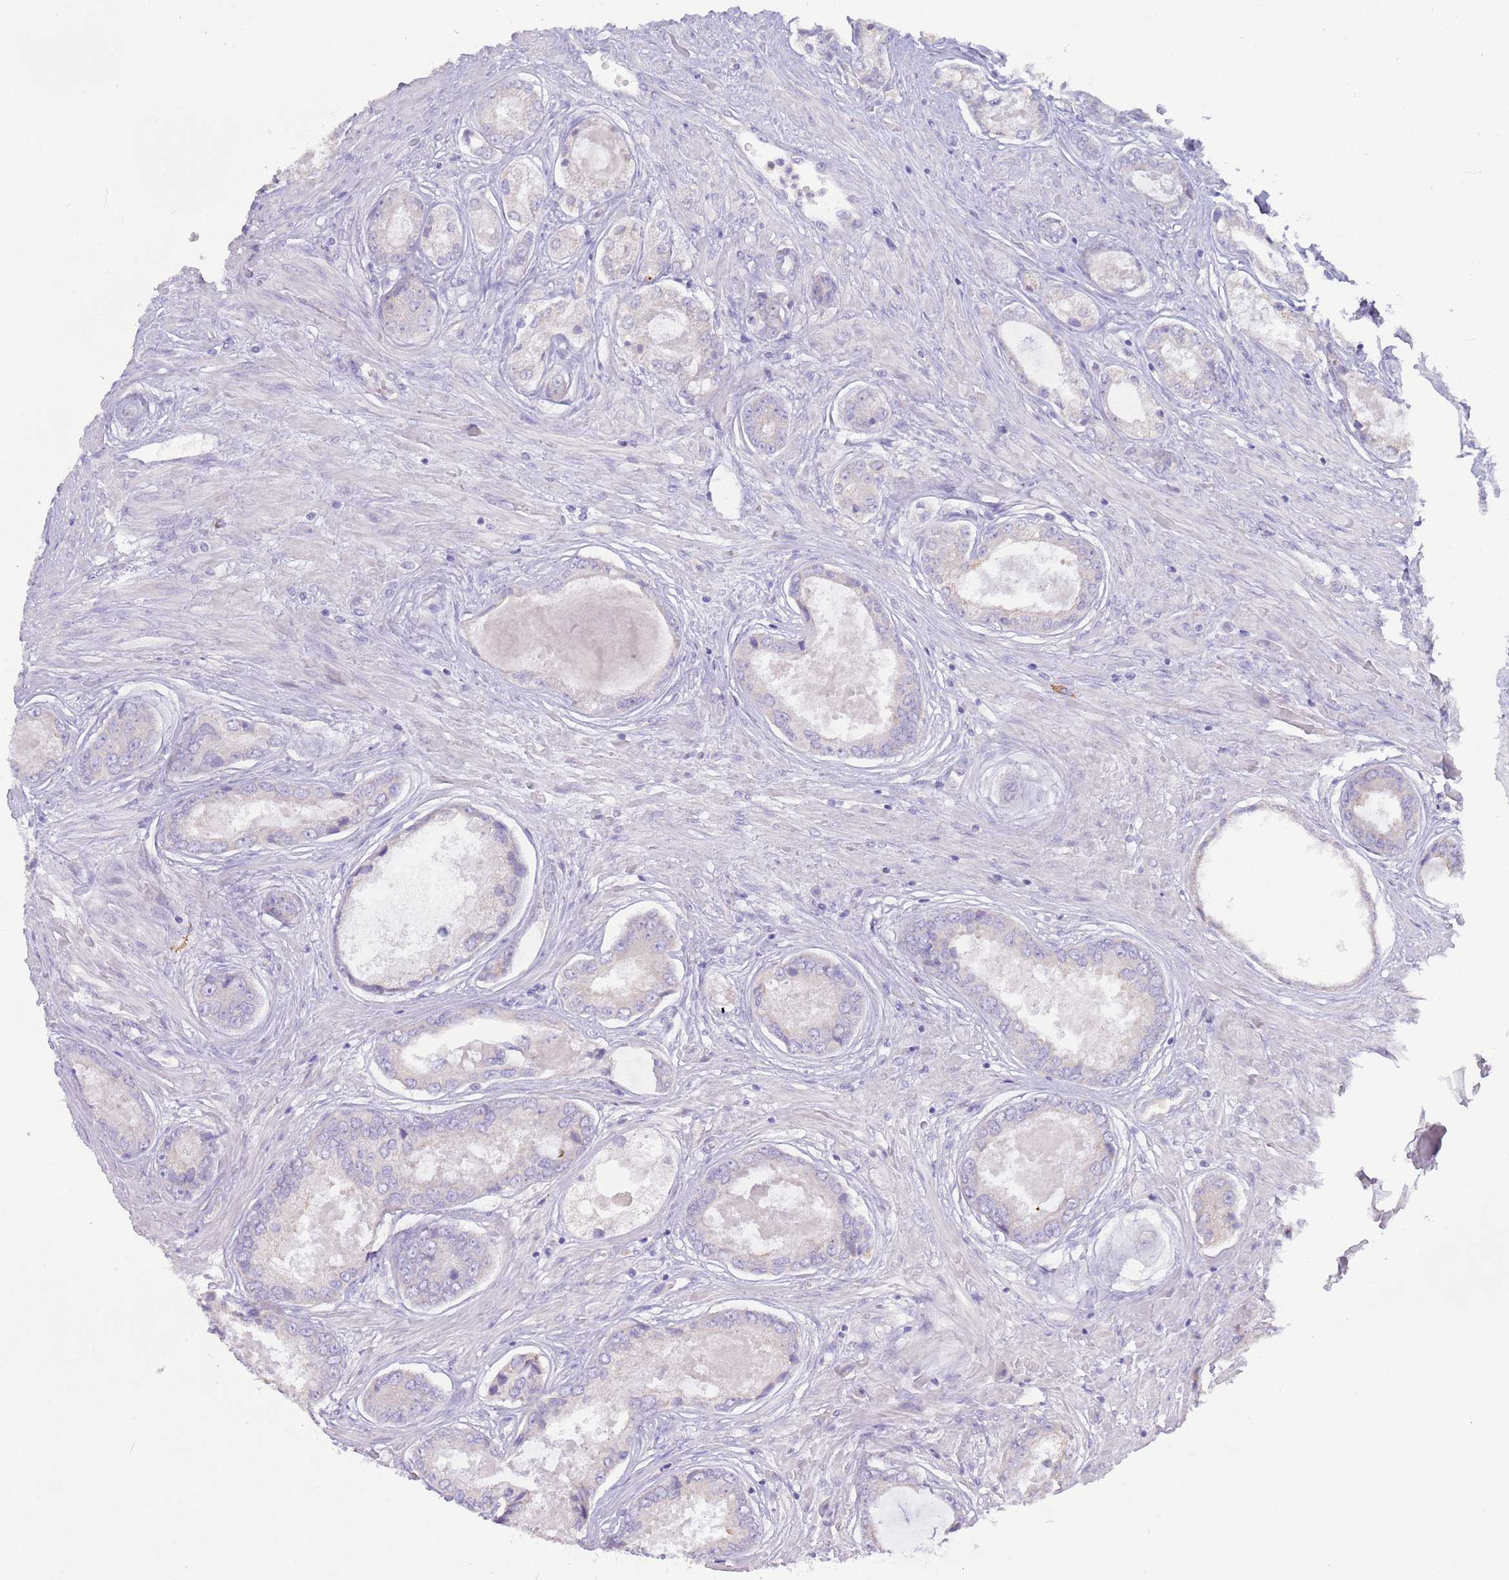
{"staining": {"intensity": "negative", "quantity": "none", "location": "none"}, "tissue": "prostate cancer", "cell_type": "Tumor cells", "image_type": "cancer", "snomed": [{"axis": "morphology", "description": "Adenocarcinoma, Low grade"}, {"axis": "topography", "description": "Prostate"}], "caption": "Prostate cancer (low-grade adenocarcinoma) was stained to show a protein in brown. There is no significant positivity in tumor cells.", "gene": "CCDC149", "patient": {"sex": "male", "age": 68}}